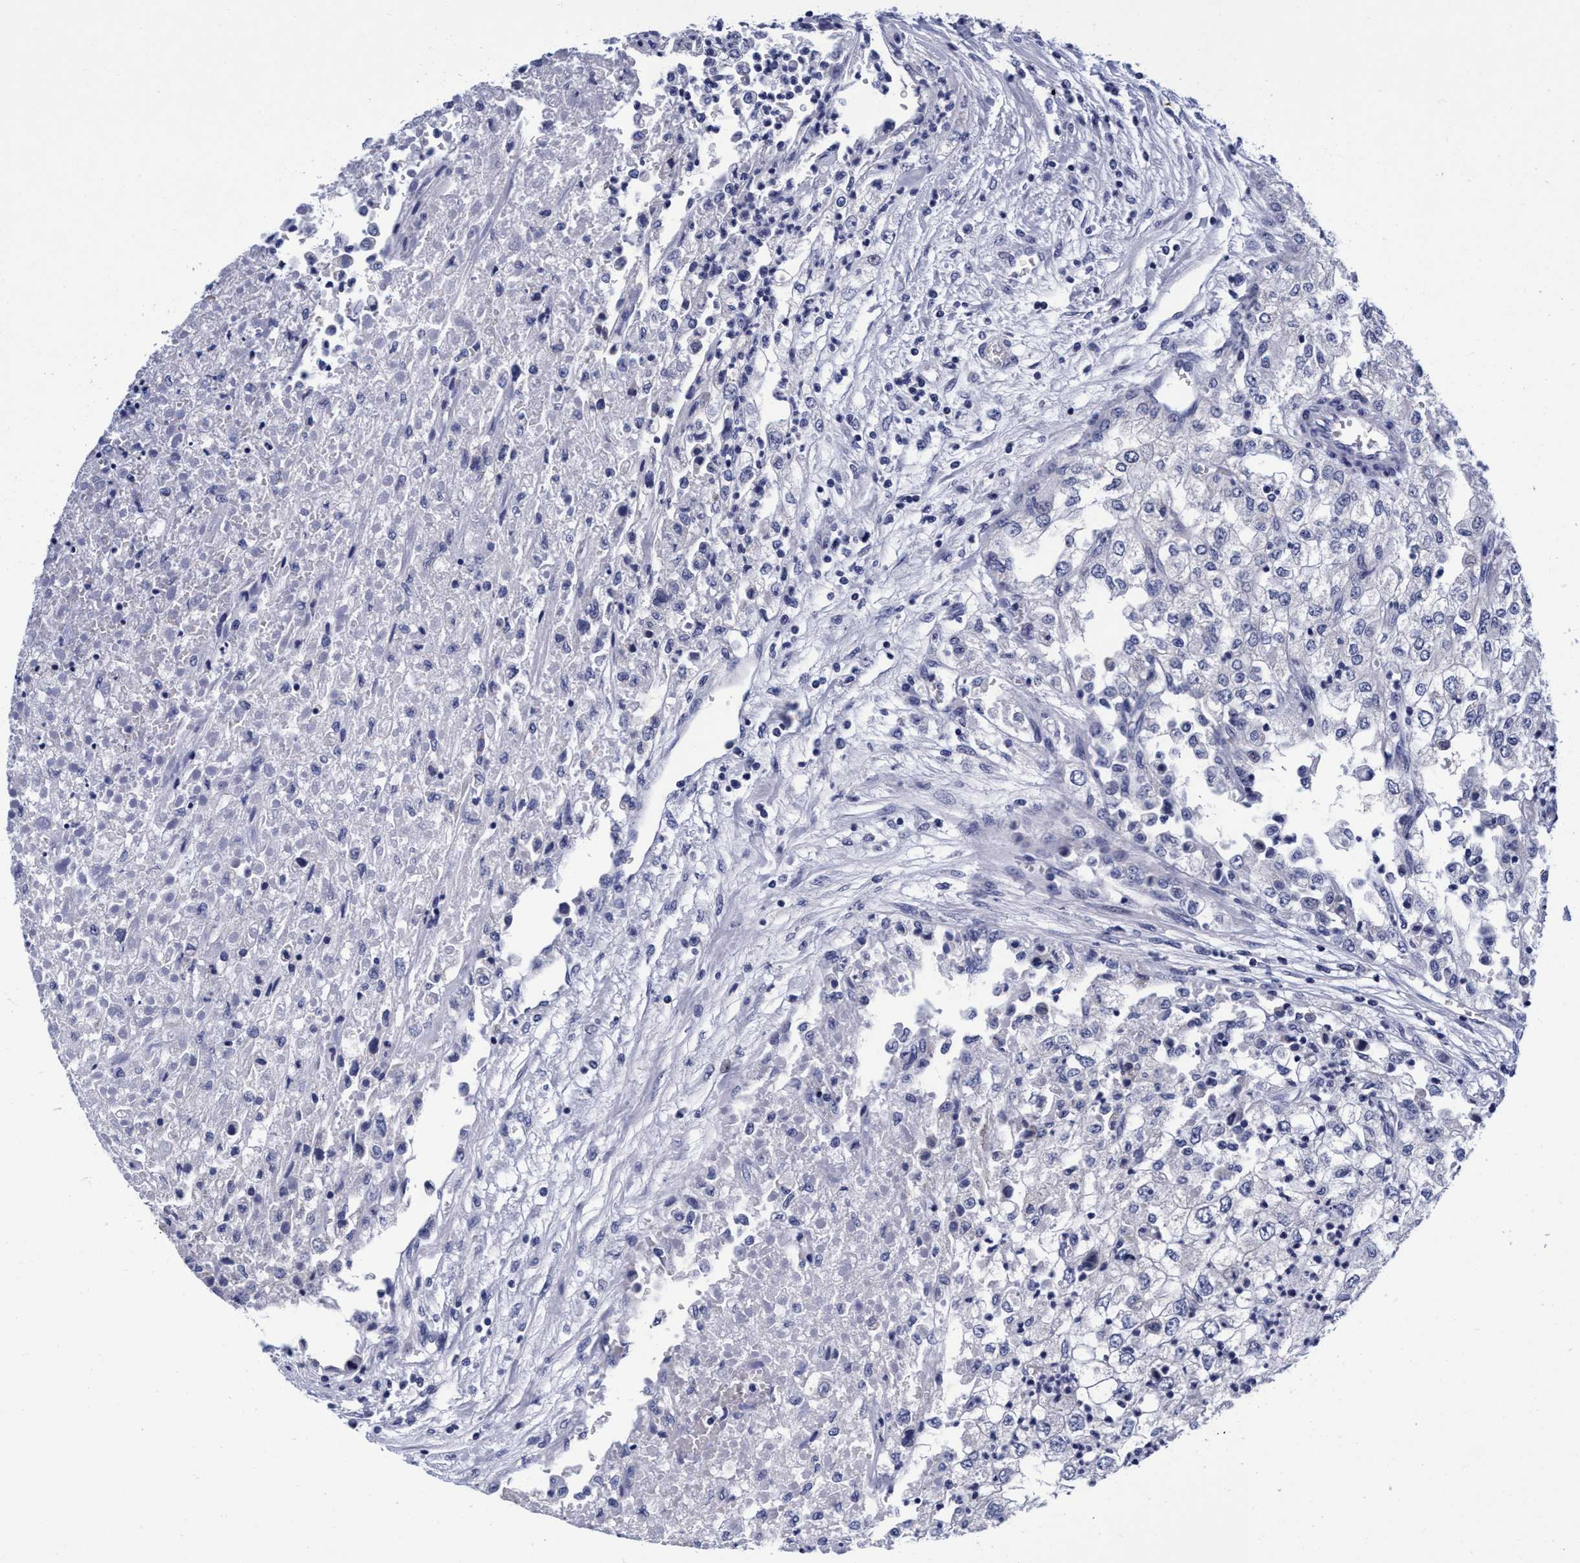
{"staining": {"intensity": "negative", "quantity": "none", "location": "none"}, "tissue": "renal cancer", "cell_type": "Tumor cells", "image_type": "cancer", "snomed": [{"axis": "morphology", "description": "Adenocarcinoma, NOS"}, {"axis": "topography", "description": "Kidney"}], "caption": "High power microscopy image of an IHC histopathology image of adenocarcinoma (renal), revealing no significant expression in tumor cells.", "gene": "PLPPR1", "patient": {"sex": "female", "age": 54}}